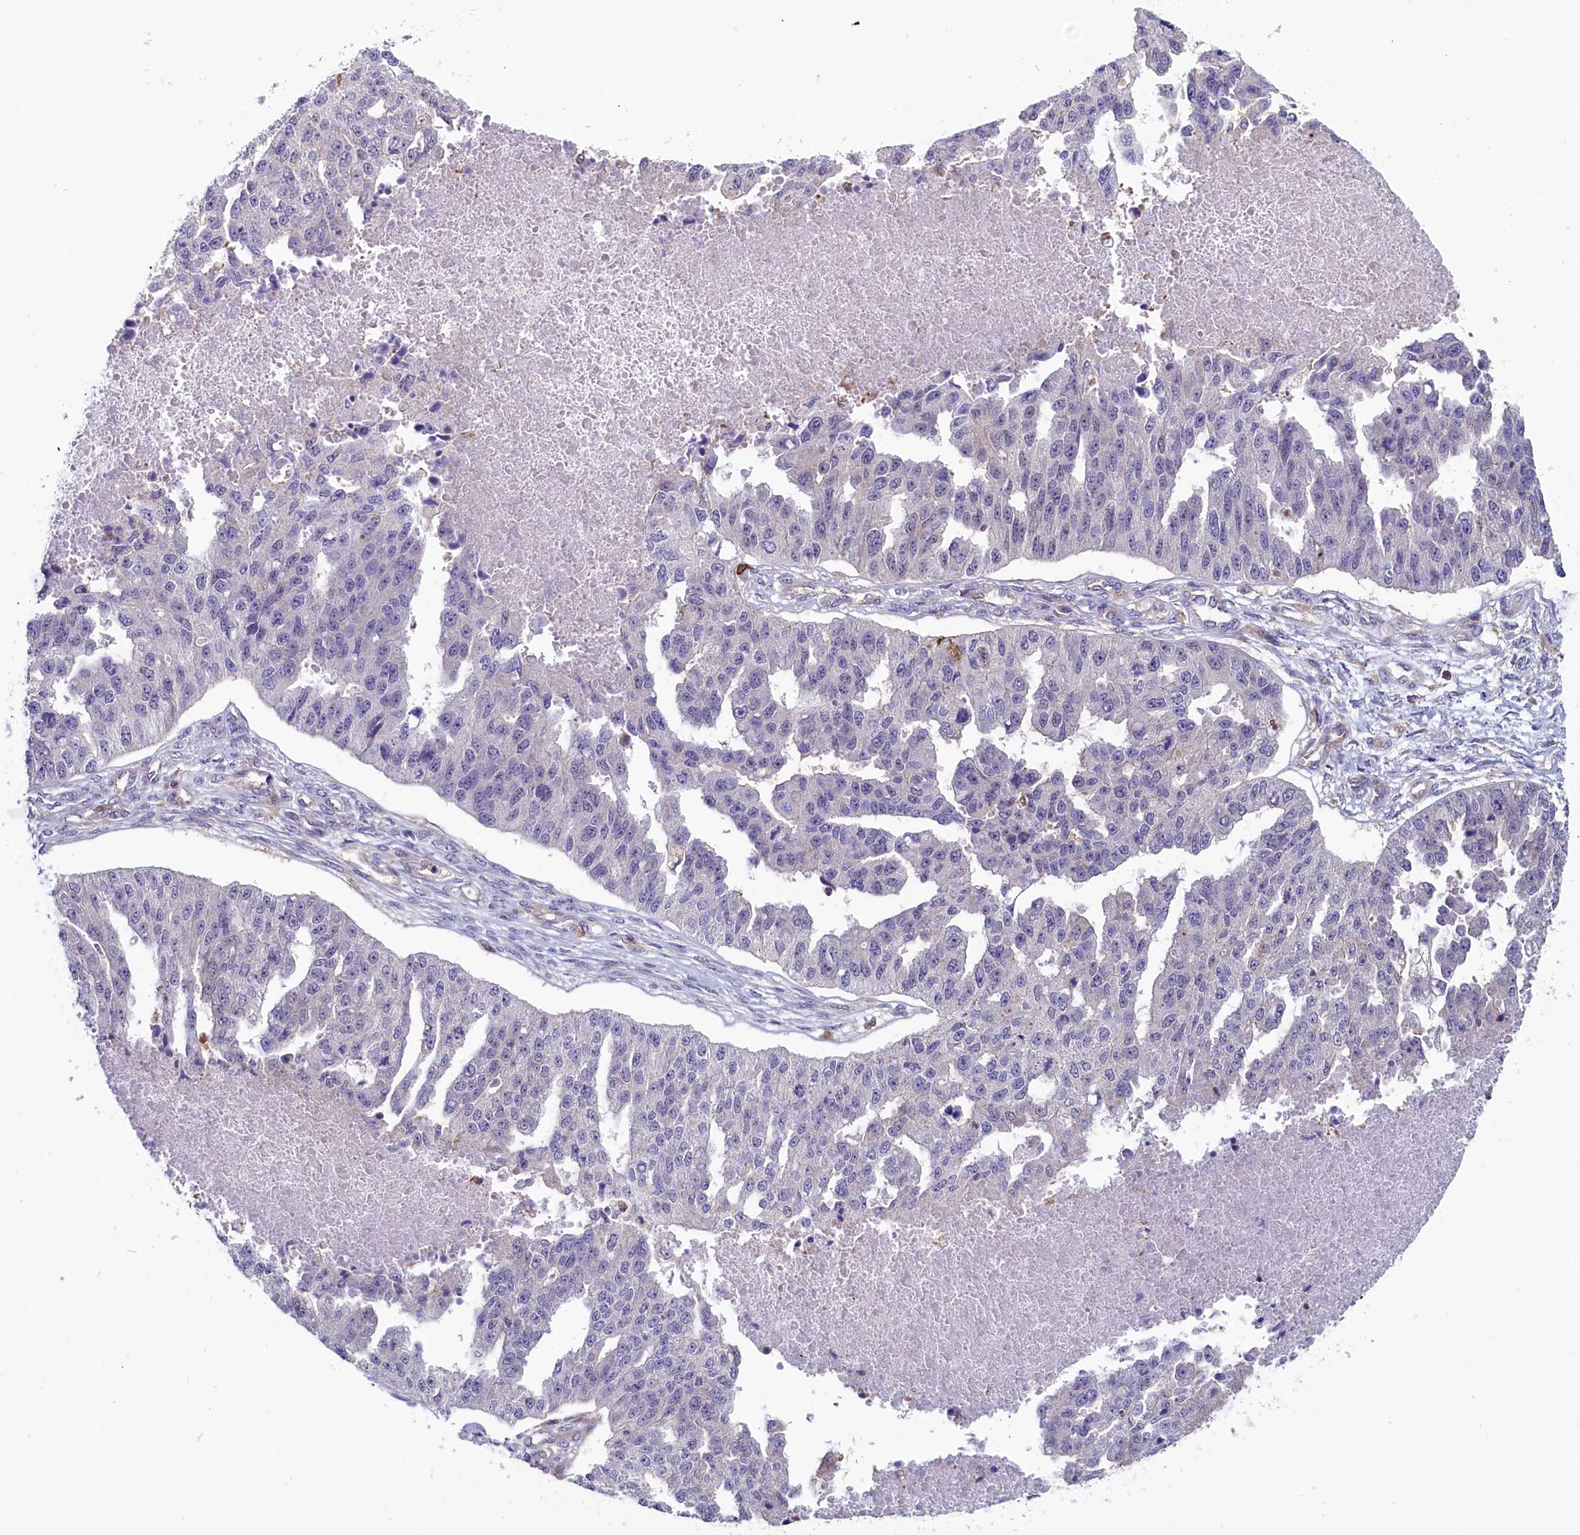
{"staining": {"intensity": "negative", "quantity": "none", "location": "none"}, "tissue": "ovarian cancer", "cell_type": "Tumor cells", "image_type": "cancer", "snomed": [{"axis": "morphology", "description": "Cystadenocarcinoma, serous, NOS"}, {"axis": "topography", "description": "Ovary"}], "caption": "Protein analysis of serous cystadenocarcinoma (ovarian) shows no significant staining in tumor cells.", "gene": "CIAPIN1", "patient": {"sex": "female", "age": 58}}